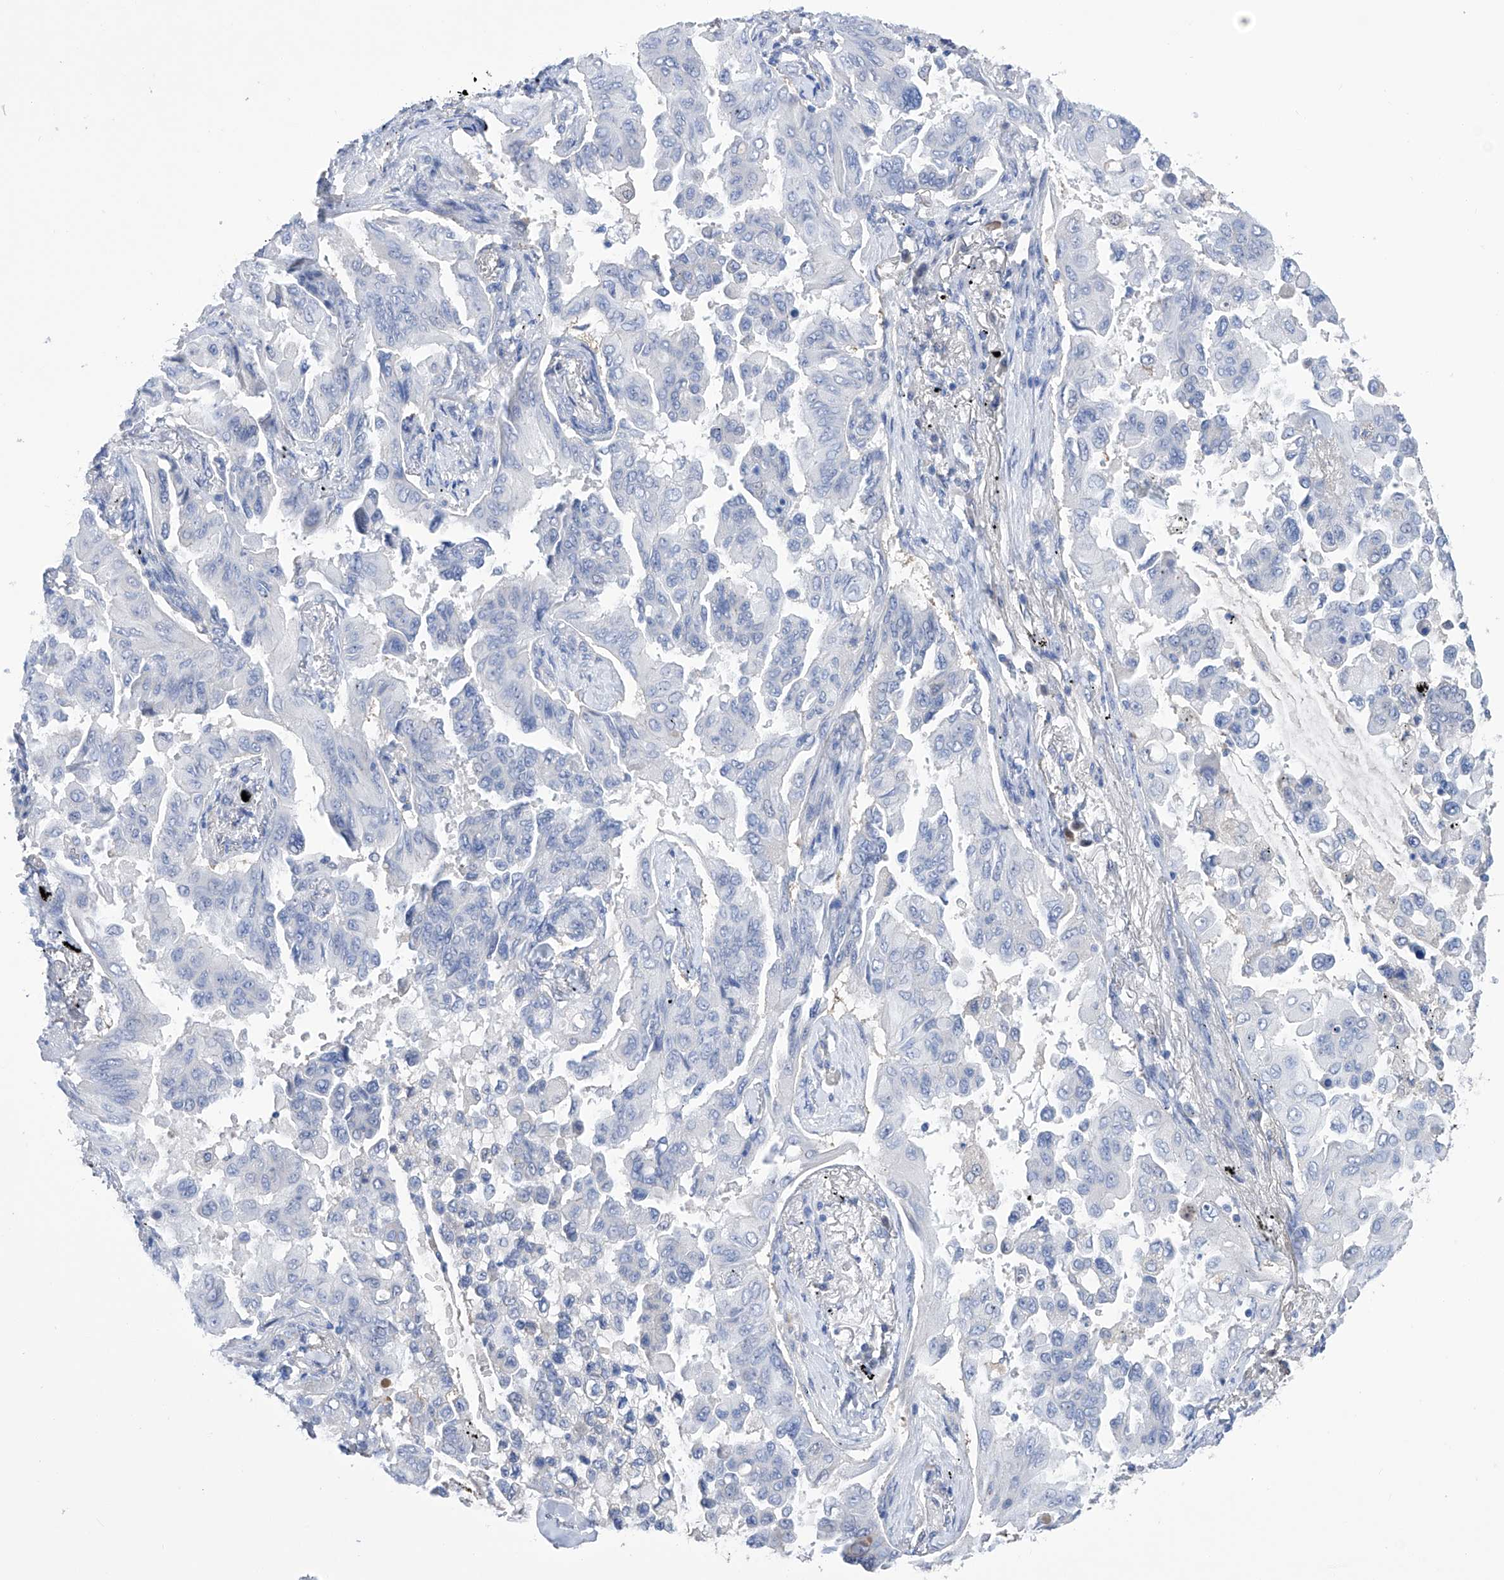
{"staining": {"intensity": "negative", "quantity": "none", "location": "none"}, "tissue": "lung cancer", "cell_type": "Tumor cells", "image_type": "cancer", "snomed": [{"axis": "morphology", "description": "Adenocarcinoma, NOS"}, {"axis": "topography", "description": "Lung"}], "caption": "Lung adenocarcinoma was stained to show a protein in brown. There is no significant expression in tumor cells. (Brightfield microscopy of DAB IHC at high magnification).", "gene": "PGM3", "patient": {"sex": "female", "age": 67}}